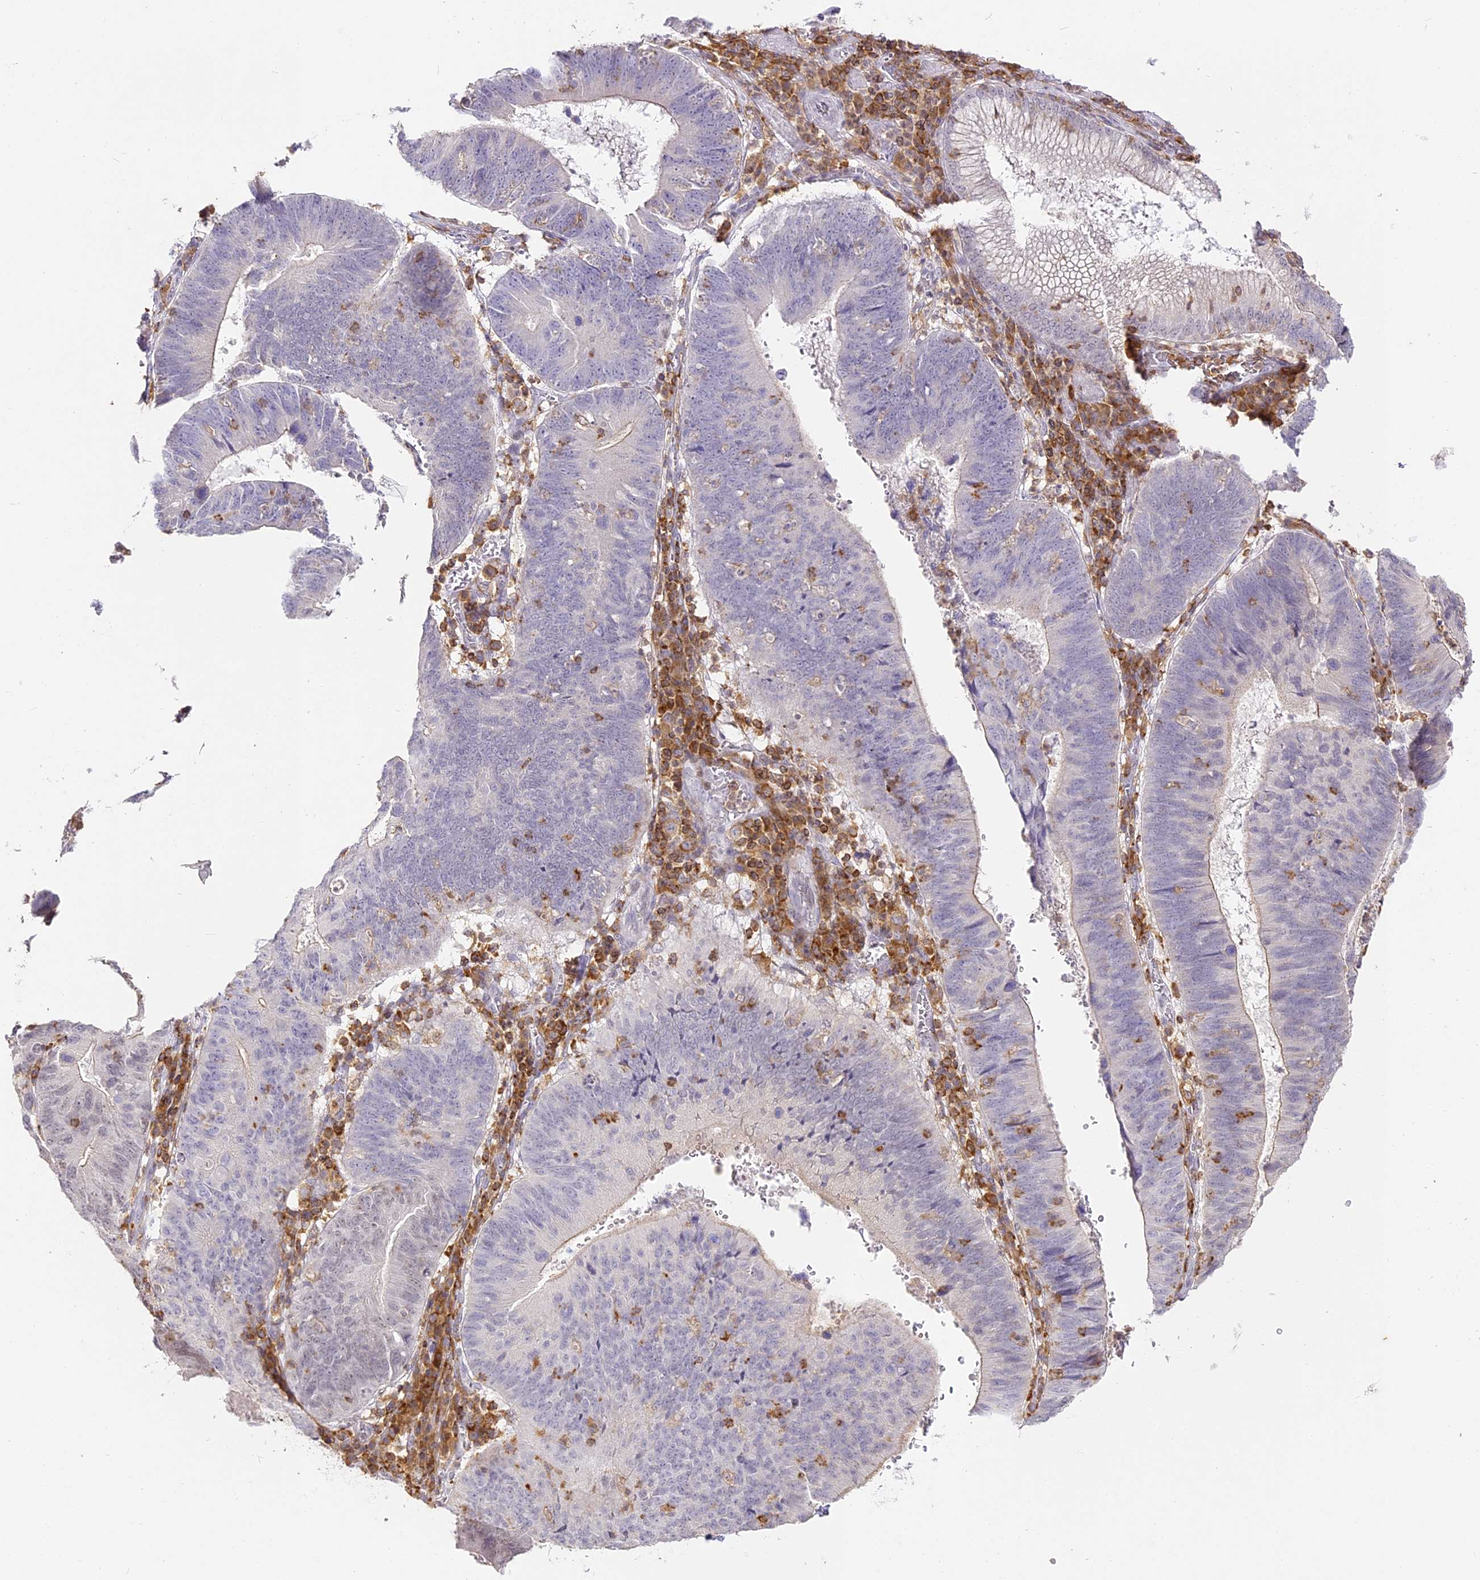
{"staining": {"intensity": "negative", "quantity": "none", "location": "none"}, "tissue": "stomach cancer", "cell_type": "Tumor cells", "image_type": "cancer", "snomed": [{"axis": "morphology", "description": "Adenocarcinoma, NOS"}, {"axis": "topography", "description": "Stomach"}], "caption": "IHC of adenocarcinoma (stomach) shows no expression in tumor cells.", "gene": "DOCK2", "patient": {"sex": "male", "age": 59}}